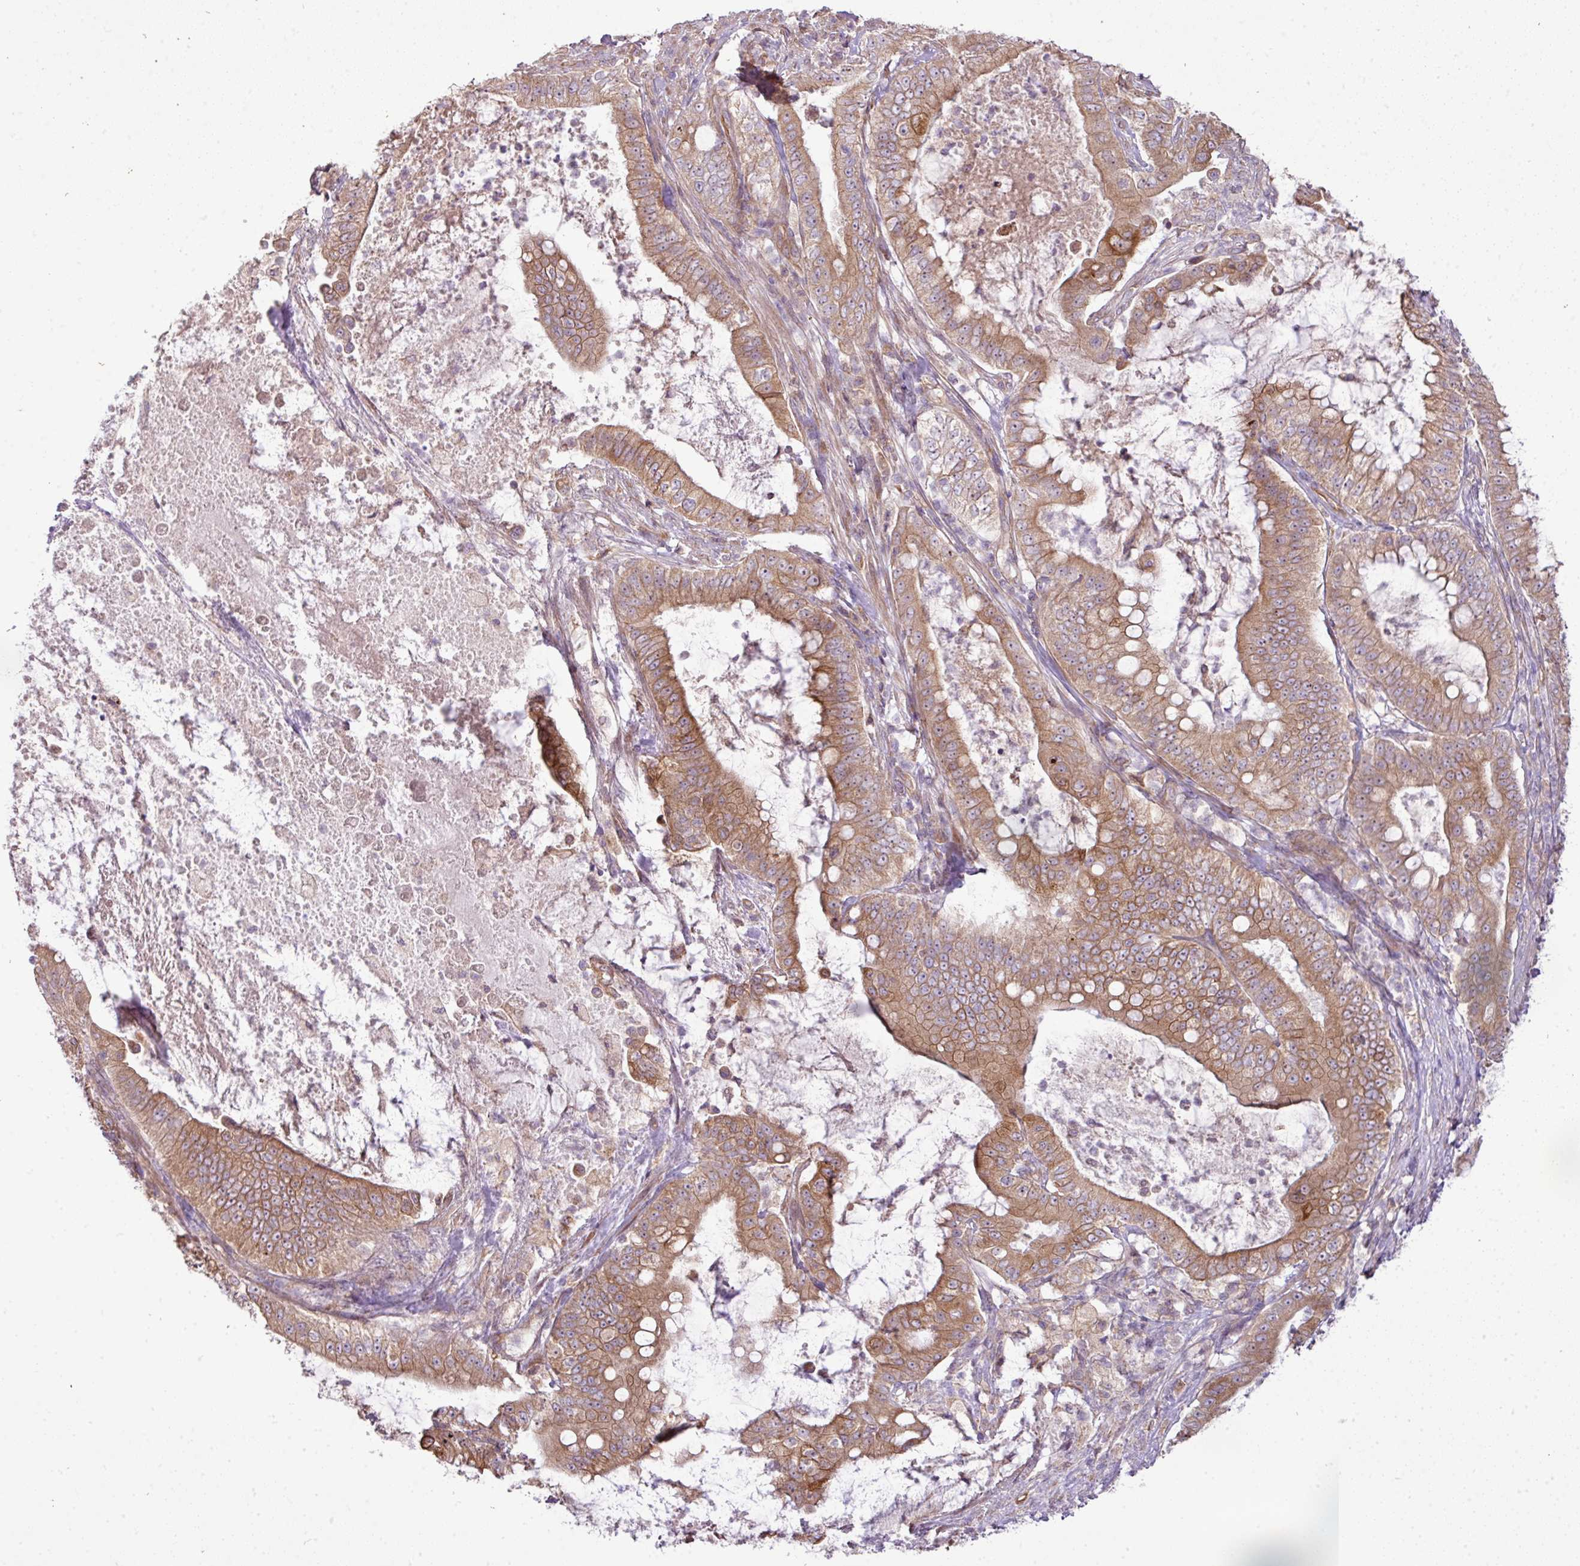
{"staining": {"intensity": "moderate", "quantity": ">75%", "location": "cytoplasmic/membranous"}, "tissue": "pancreatic cancer", "cell_type": "Tumor cells", "image_type": "cancer", "snomed": [{"axis": "morphology", "description": "Adenocarcinoma, NOS"}, {"axis": "topography", "description": "Pancreas"}], "caption": "The micrograph reveals immunohistochemical staining of adenocarcinoma (pancreatic). There is moderate cytoplasmic/membranous expression is seen in approximately >75% of tumor cells. The staining was performed using DAB (3,3'-diaminobenzidine) to visualize the protein expression in brown, while the nuclei were stained in blue with hematoxylin (Magnification: 20x).", "gene": "COX18", "patient": {"sex": "male", "age": 71}}